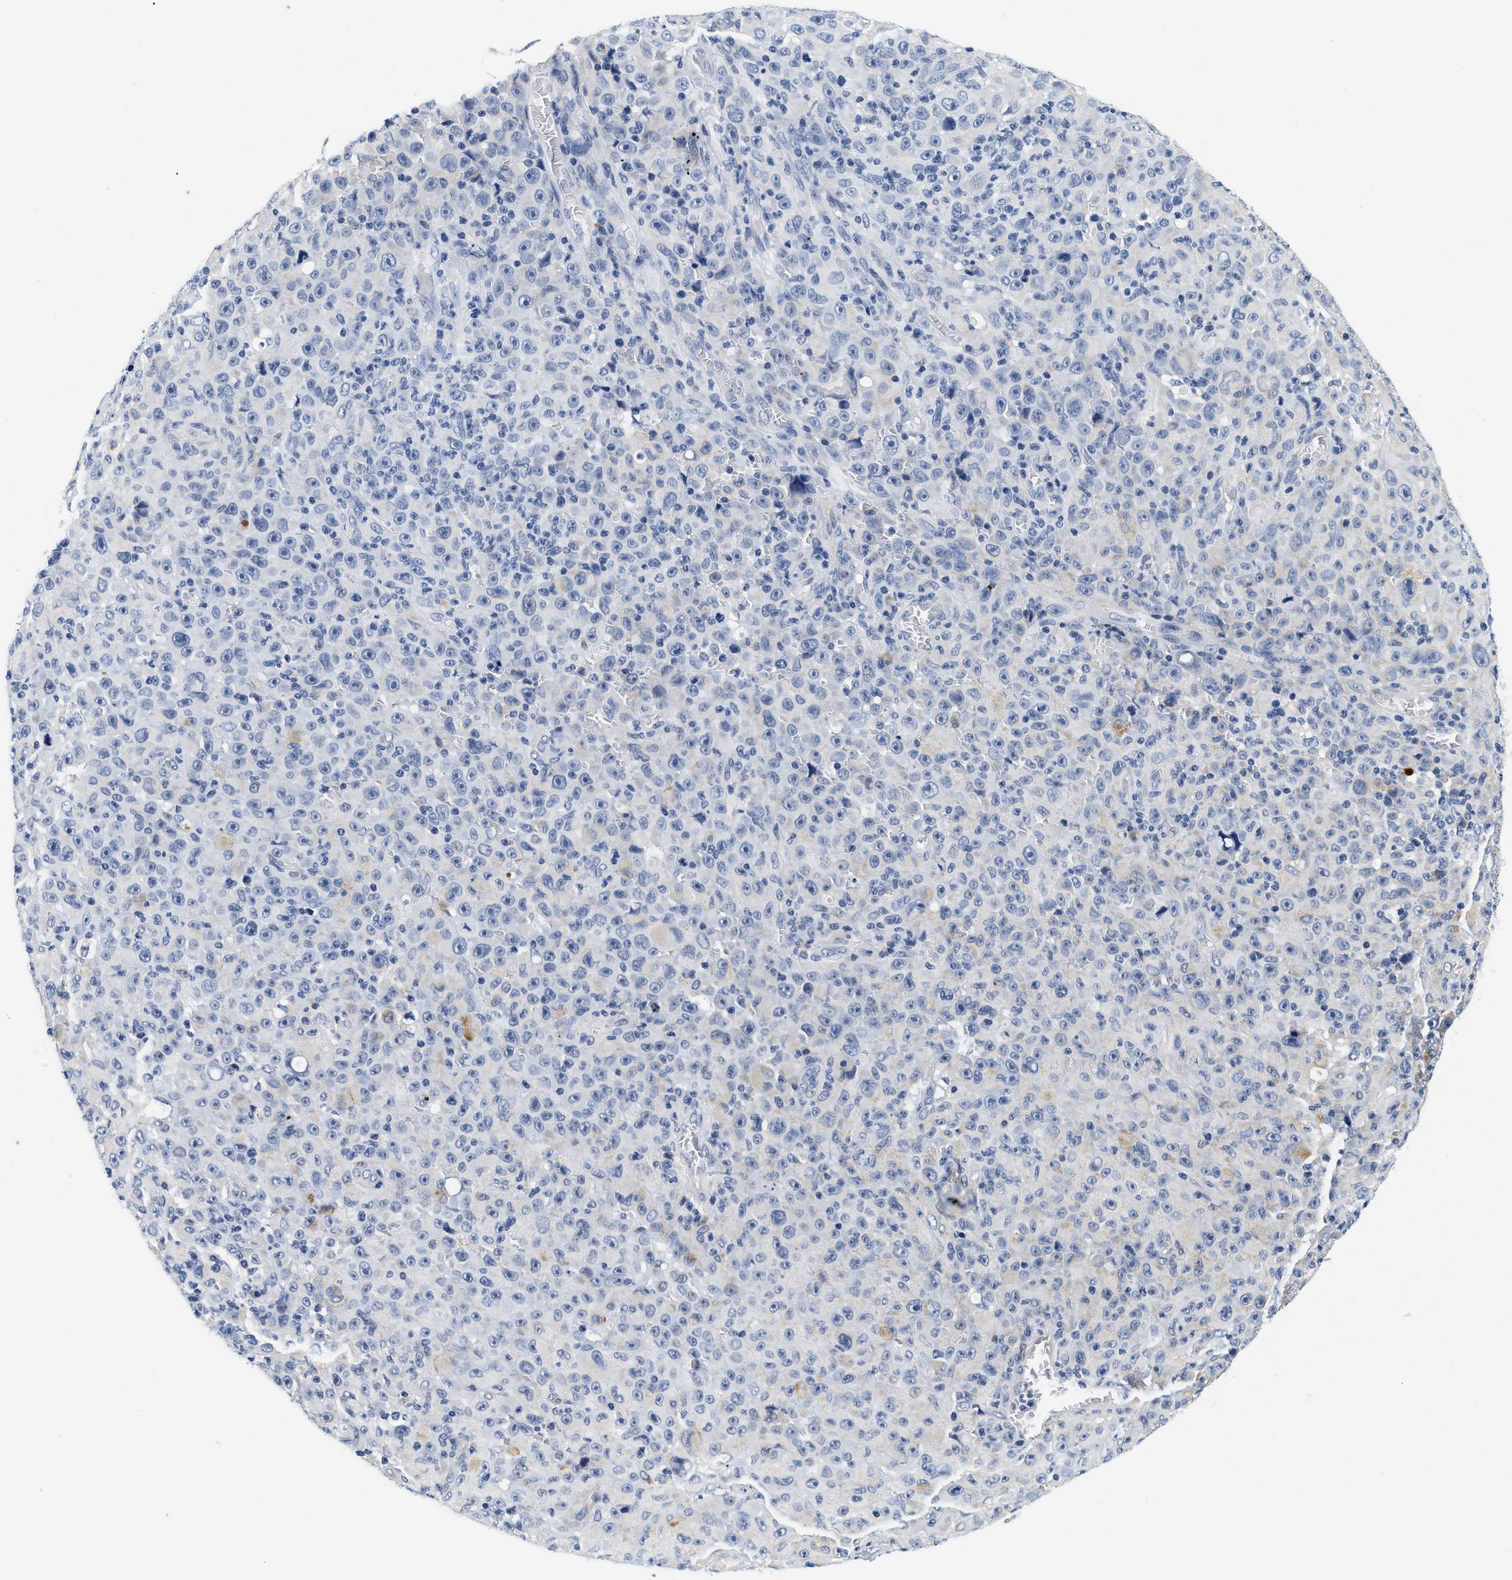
{"staining": {"intensity": "negative", "quantity": "none", "location": "none"}, "tissue": "melanoma", "cell_type": "Tumor cells", "image_type": "cancer", "snomed": [{"axis": "morphology", "description": "Malignant melanoma, NOS"}, {"axis": "topography", "description": "Skin"}], "caption": "This is an immunohistochemistry (IHC) photomicrograph of human melanoma. There is no staining in tumor cells.", "gene": "PDP1", "patient": {"sex": "female", "age": 82}}